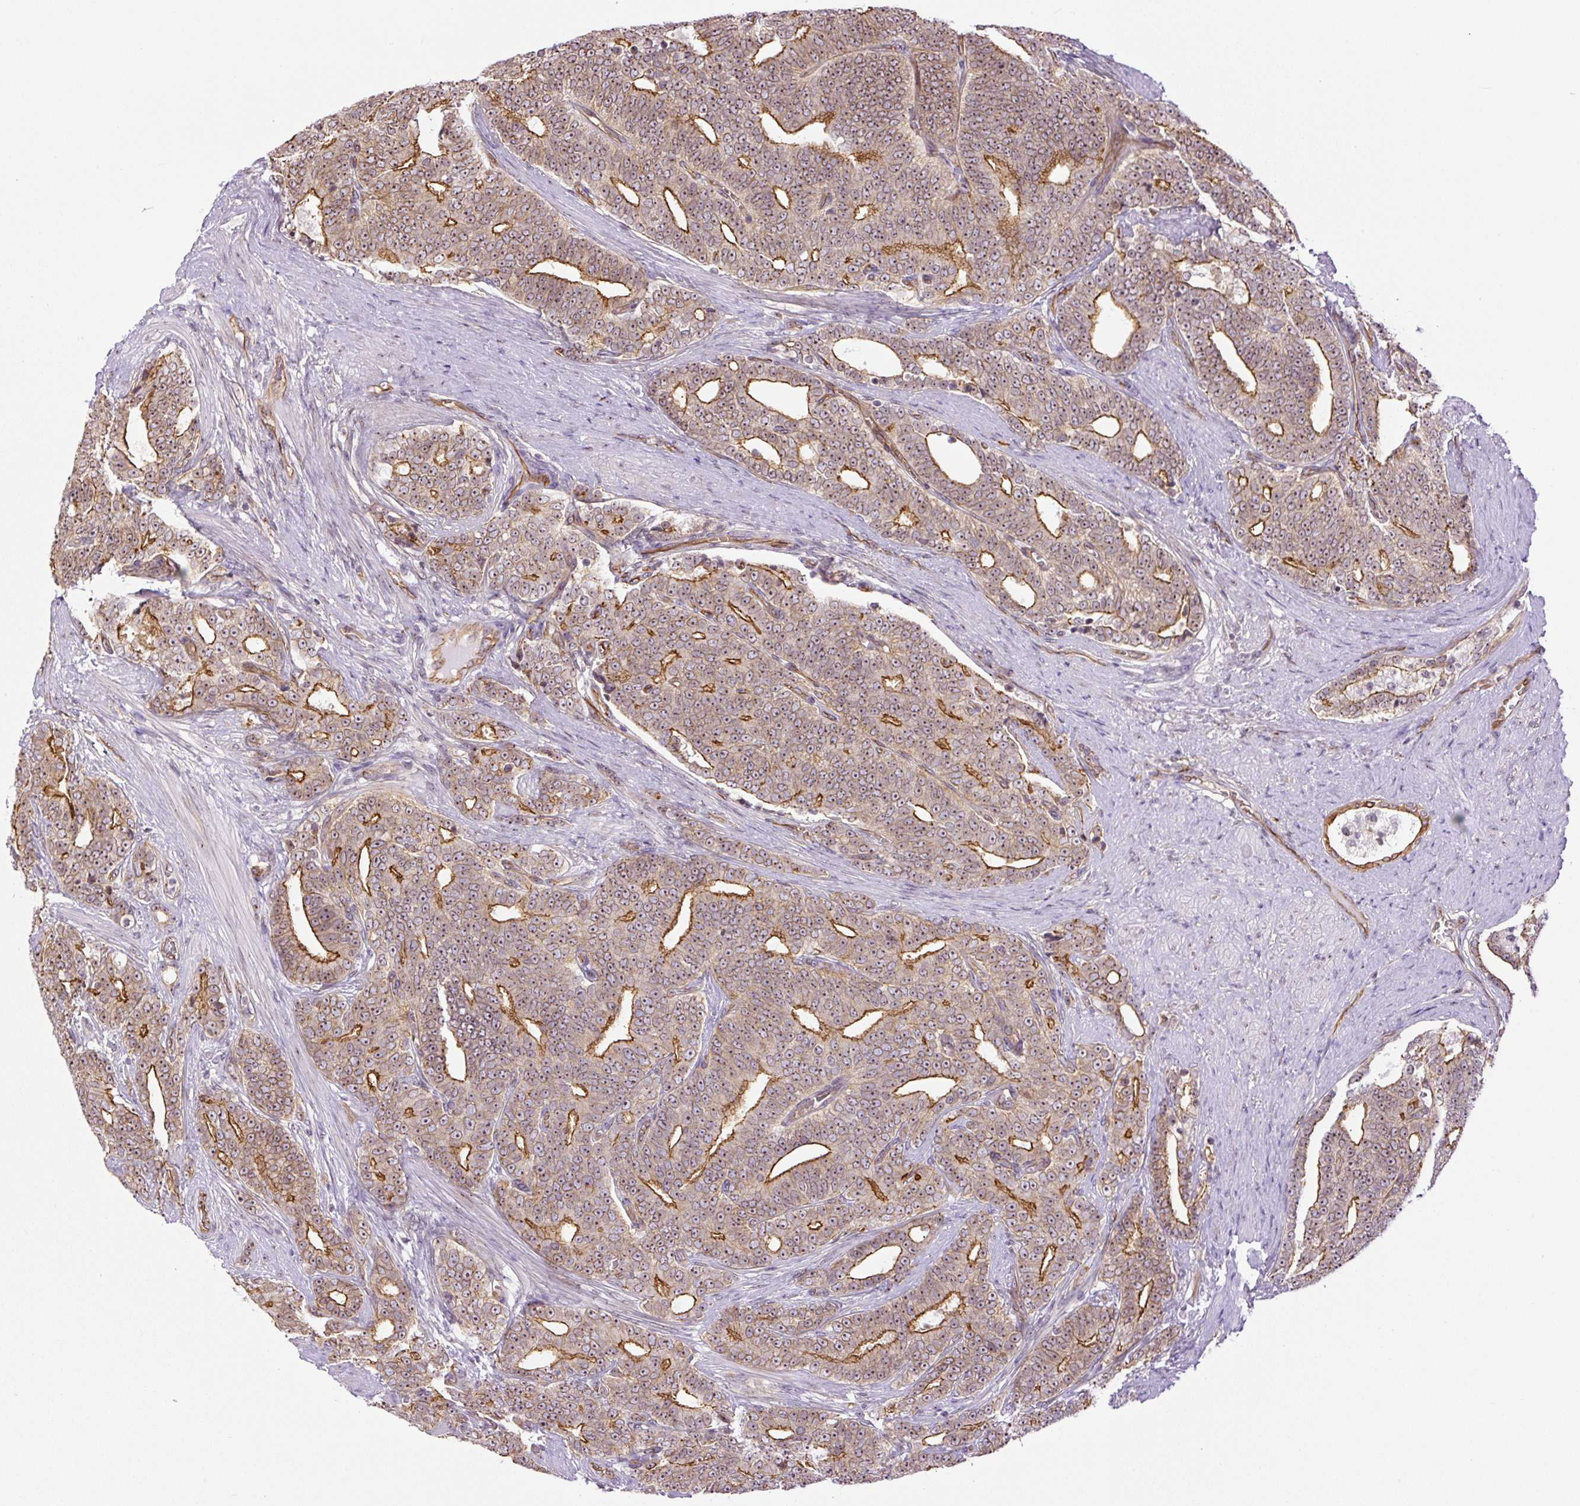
{"staining": {"intensity": "moderate", "quantity": "25%-75%", "location": "cytoplasmic/membranous,nuclear"}, "tissue": "prostate cancer", "cell_type": "Tumor cells", "image_type": "cancer", "snomed": [{"axis": "morphology", "description": "Adenocarcinoma, High grade"}, {"axis": "topography", "description": "Prostate and seminal vesicle, NOS"}], "caption": "Moderate cytoplasmic/membranous and nuclear protein positivity is appreciated in approximately 25%-75% of tumor cells in high-grade adenocarcinoma (prostate).", "gene": "MYO5C", "patient": {"sex": "male", "age": 67}}